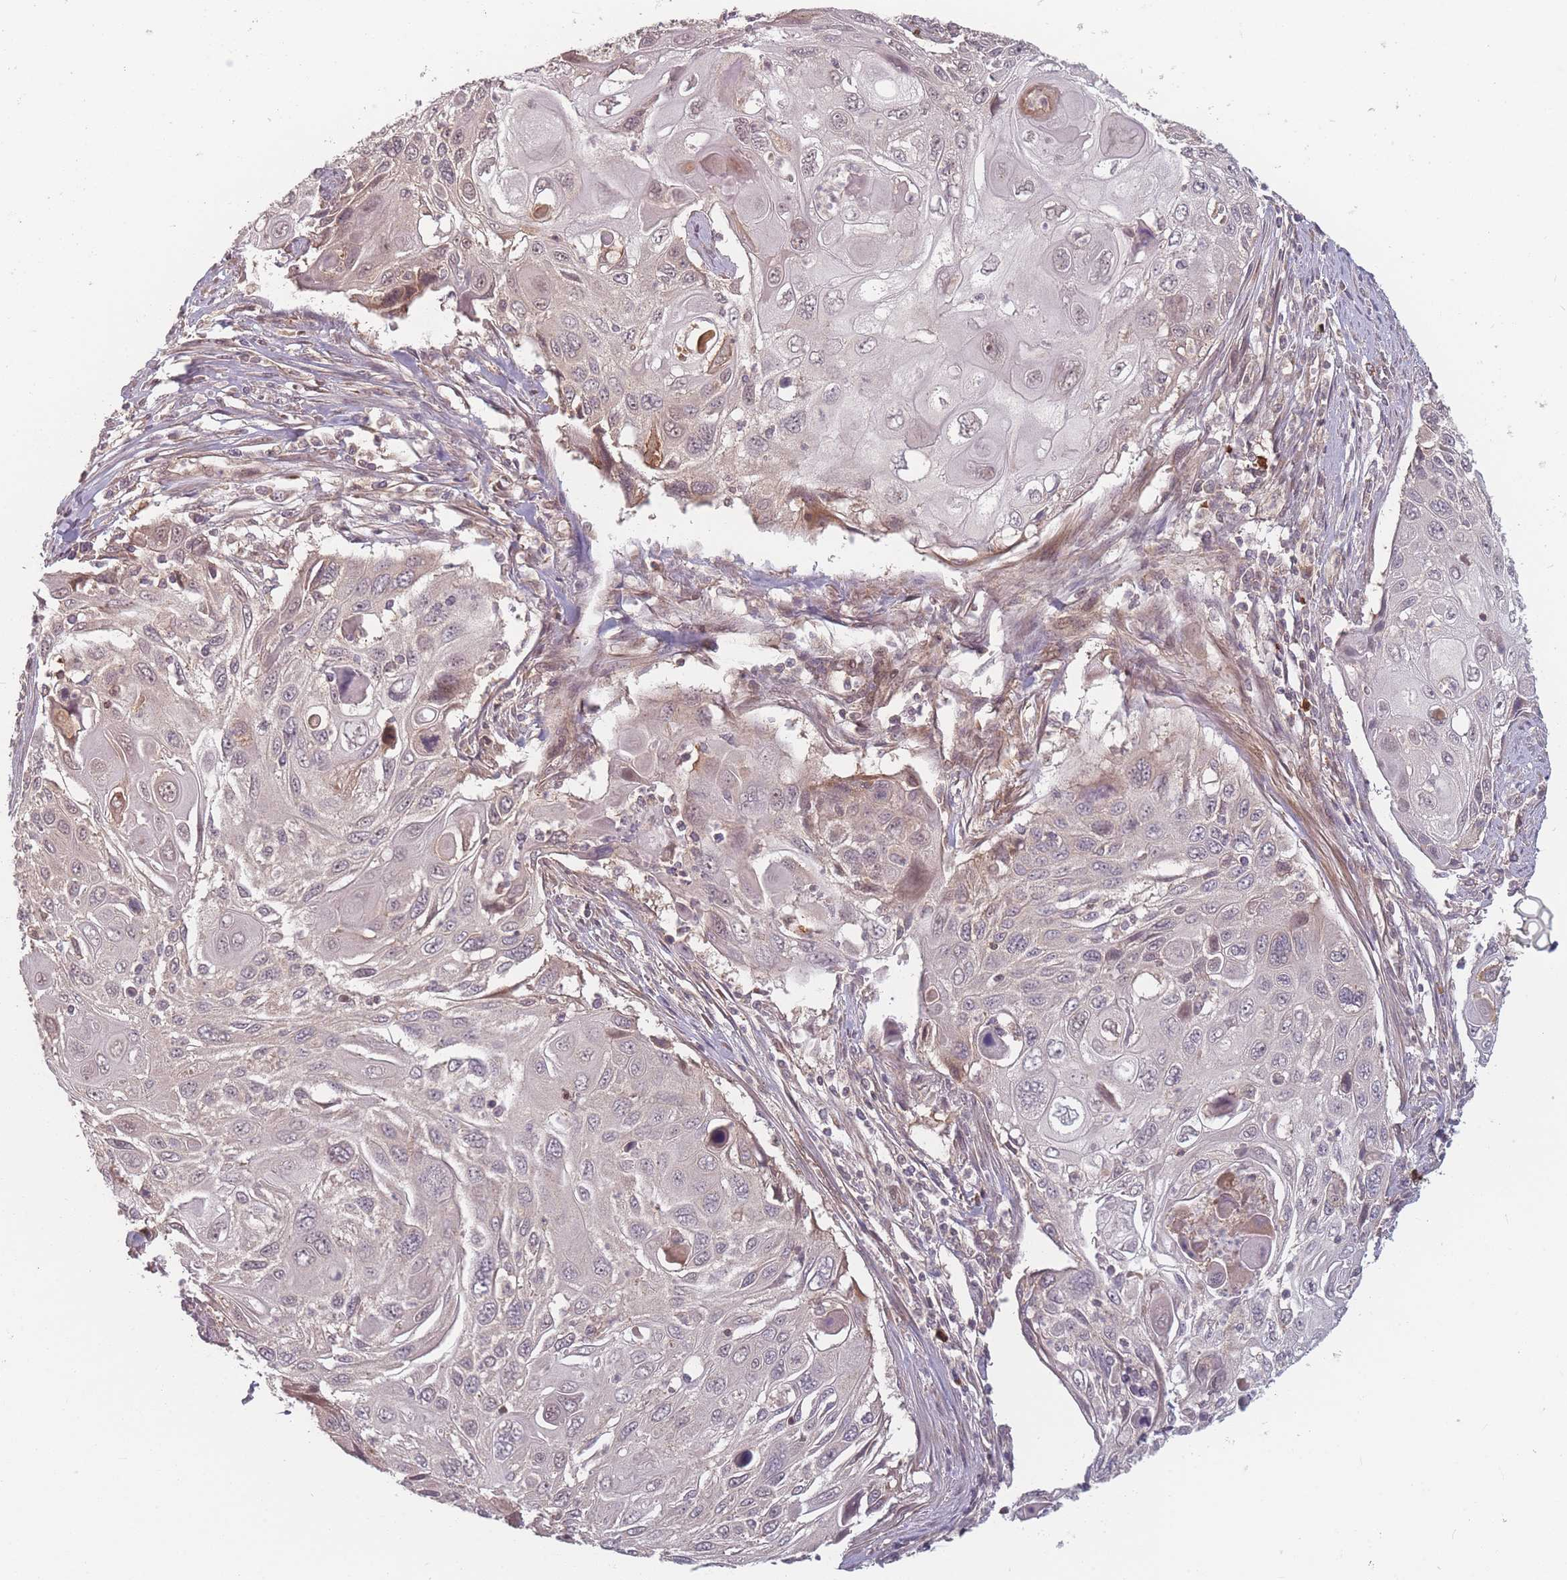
{"staining": {"intensity": "weak", "quantity": "<25%", "location": "cytoplasmic/membranous"}, "tissue": "cervical cancer", "cell_type": "Tumor cells", "image_type": "cancer", "snomed": [{"axis": "morphology", "description": "Squamous cell carcinoma, NOS"}, {"axis": "topography", "description": "Cervix"}], "caption": "DAB immunohistochemical staining of cervical cancer (squamous cell carcinoma) exhibits no significant staining in tumor cells.", "gene": "HAGH", "patient": {"sex": "female", "age": 70}}